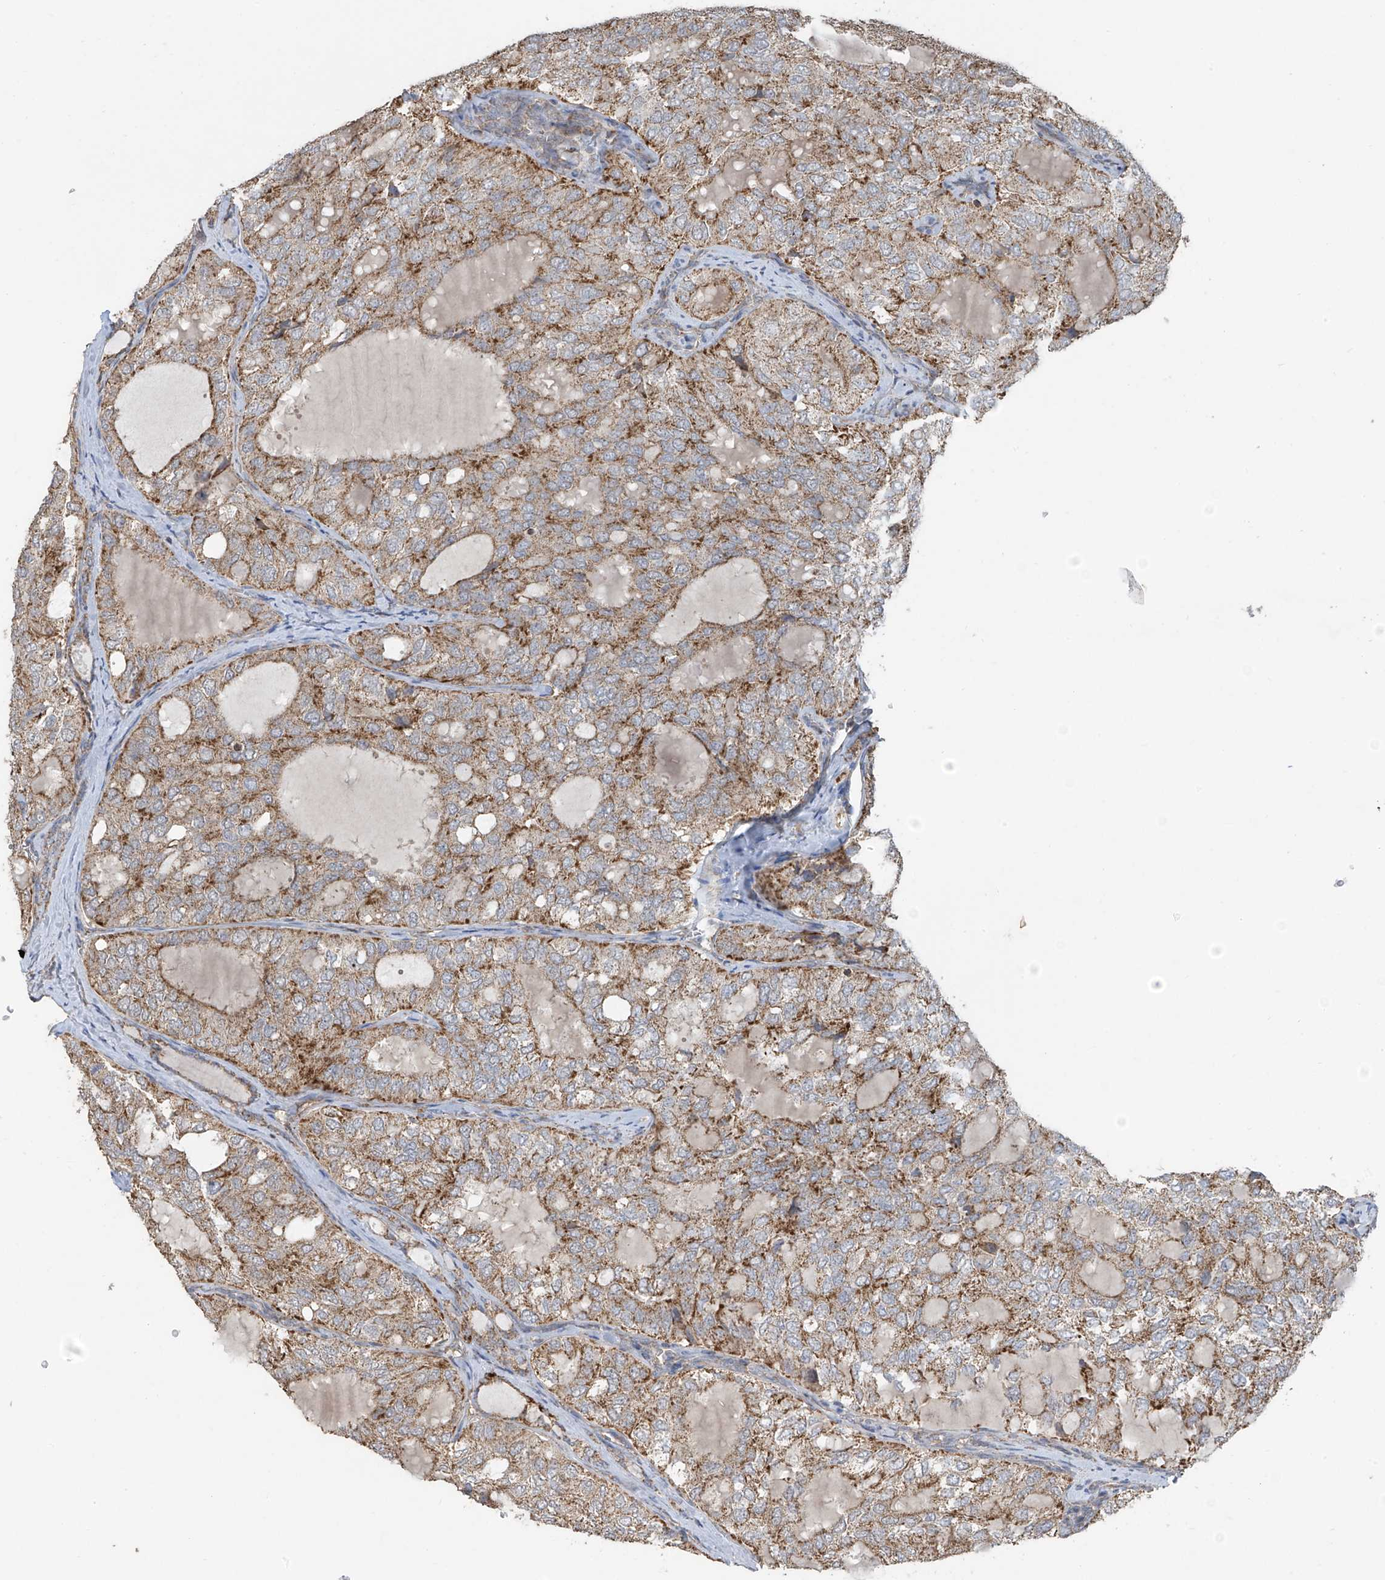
{"staining": {"intensity": "moderate", "quantity": "25%-75%", "location": "cytoplasmic/membranous"}, "tissue": "thyroid cancer", "cell_type": "Tumor cells", "image_type": "cancer", "snomed": [{"axis": "morphology", "description": "Follicular adenoma carcinoma, NOS"}, {"axis": "topography", "description": "Thyroid gland"}], "caption": "Immunohistochemistry (IHC) photomicrograph of neoplastic tissue: human thyroid cancer (follicular adenoma carcinoma) stained using immunohistochemistry demonstrates medium levels of moderate protein expression localized specifically in the cytoplasmic/membranous of tumor cells, appearing as a cytoplasmic/membranous brown color.", "gene": "UQCC1", "patient": {"sex": "male", "age": 75}}